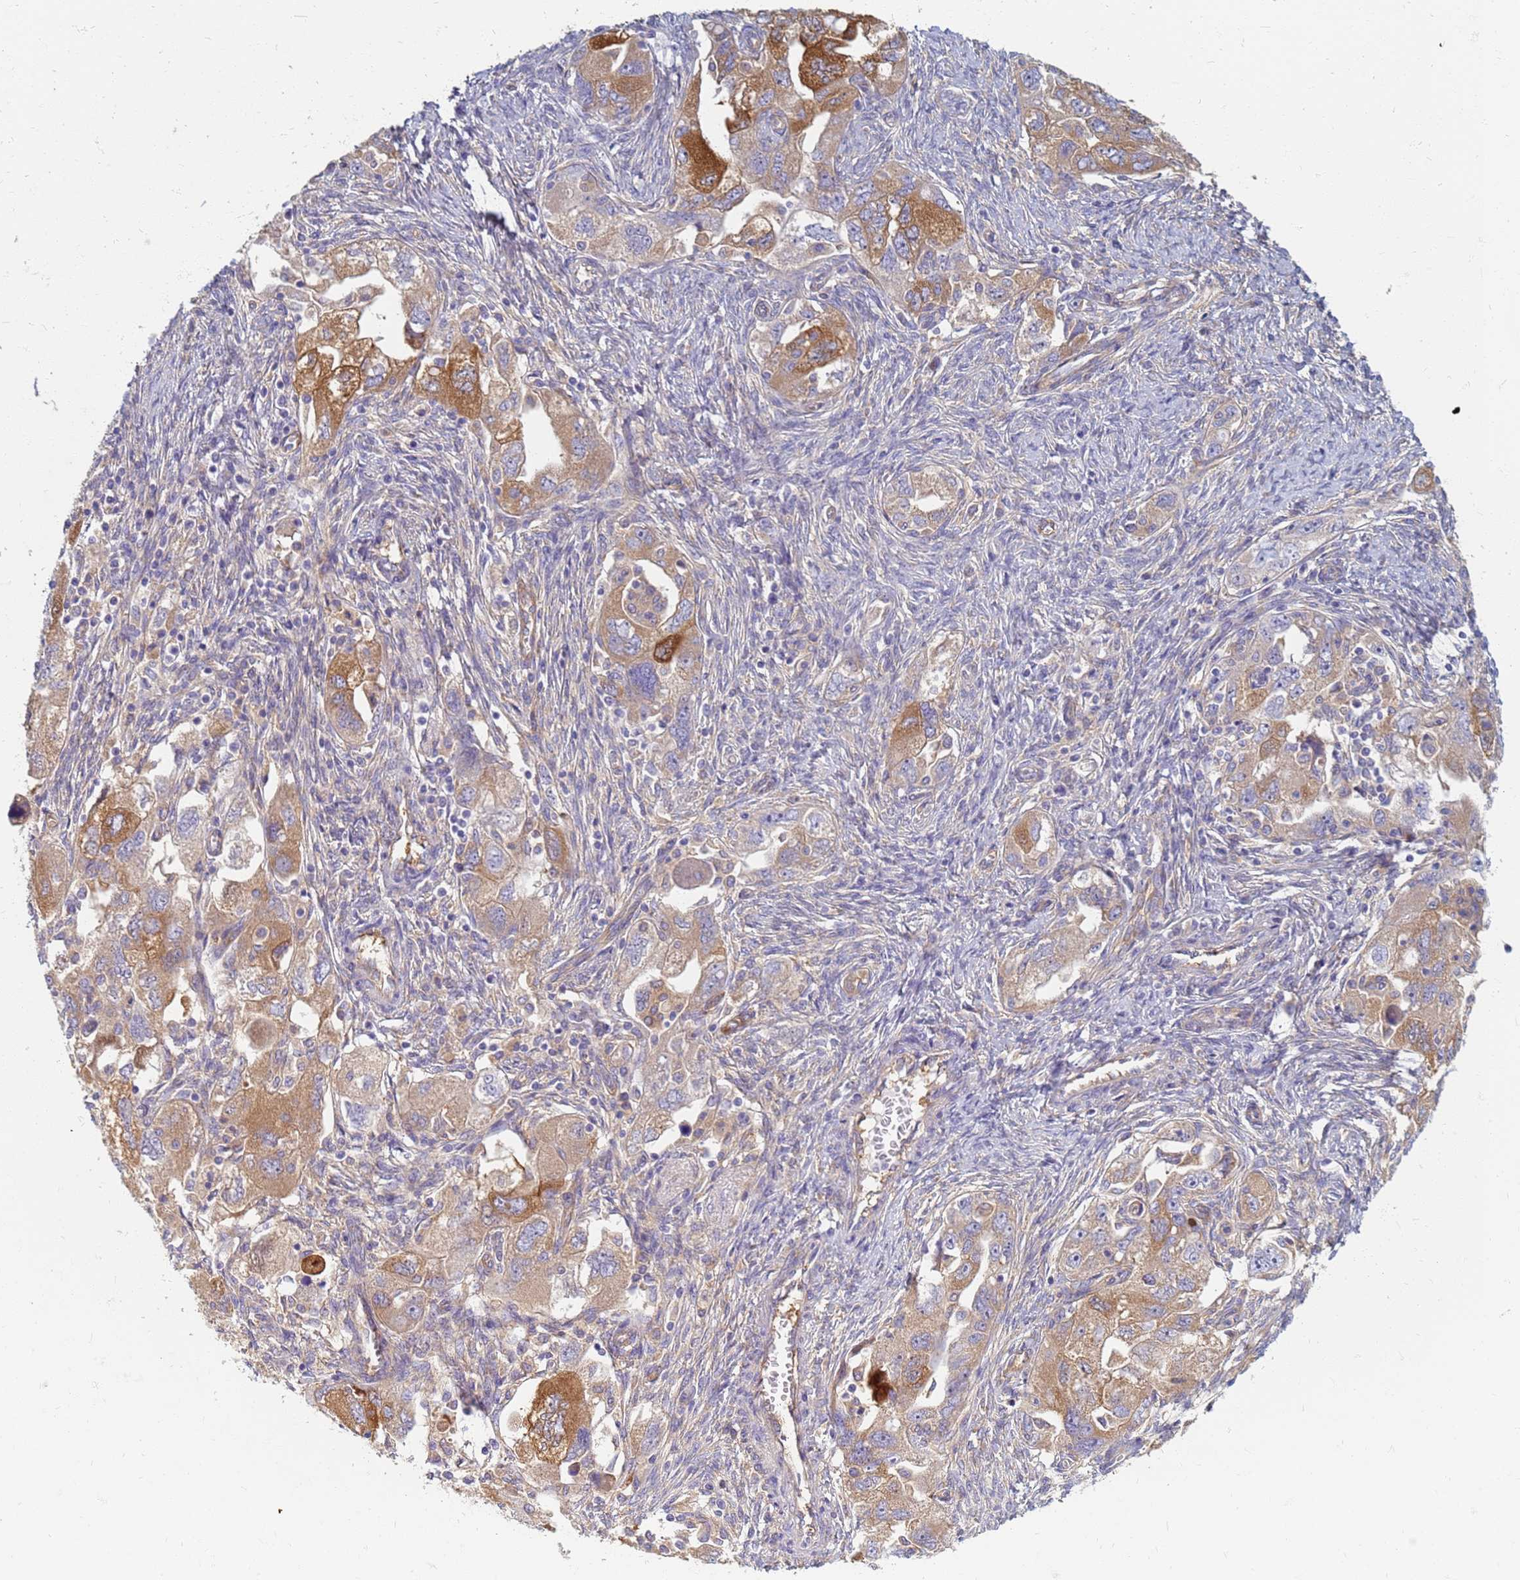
{"staining": {"intensity": "moderate", "quantity": ">75%", "location": "cytoplasmic/membranous"}, "tissue": "ovarian cancer", "cell_type": "Tumor cells", "image_type": "cancer", "snomed": [{"axis": "morphology", "description": "Carcinoma, NOS"}, {"axis": "morphology", "description": "Cystadenocarcinoma, serous, NOS"}, {"axis": "topography", "description": "Ovary"}], "caption": "Protein staining of ovarian cancer tissue demonstrates moderate cytoplasmic/membranous positivity in about >75% of tumor cells.", "gene": "EEA1", "patient": {"sex": "female", "age": 69}}